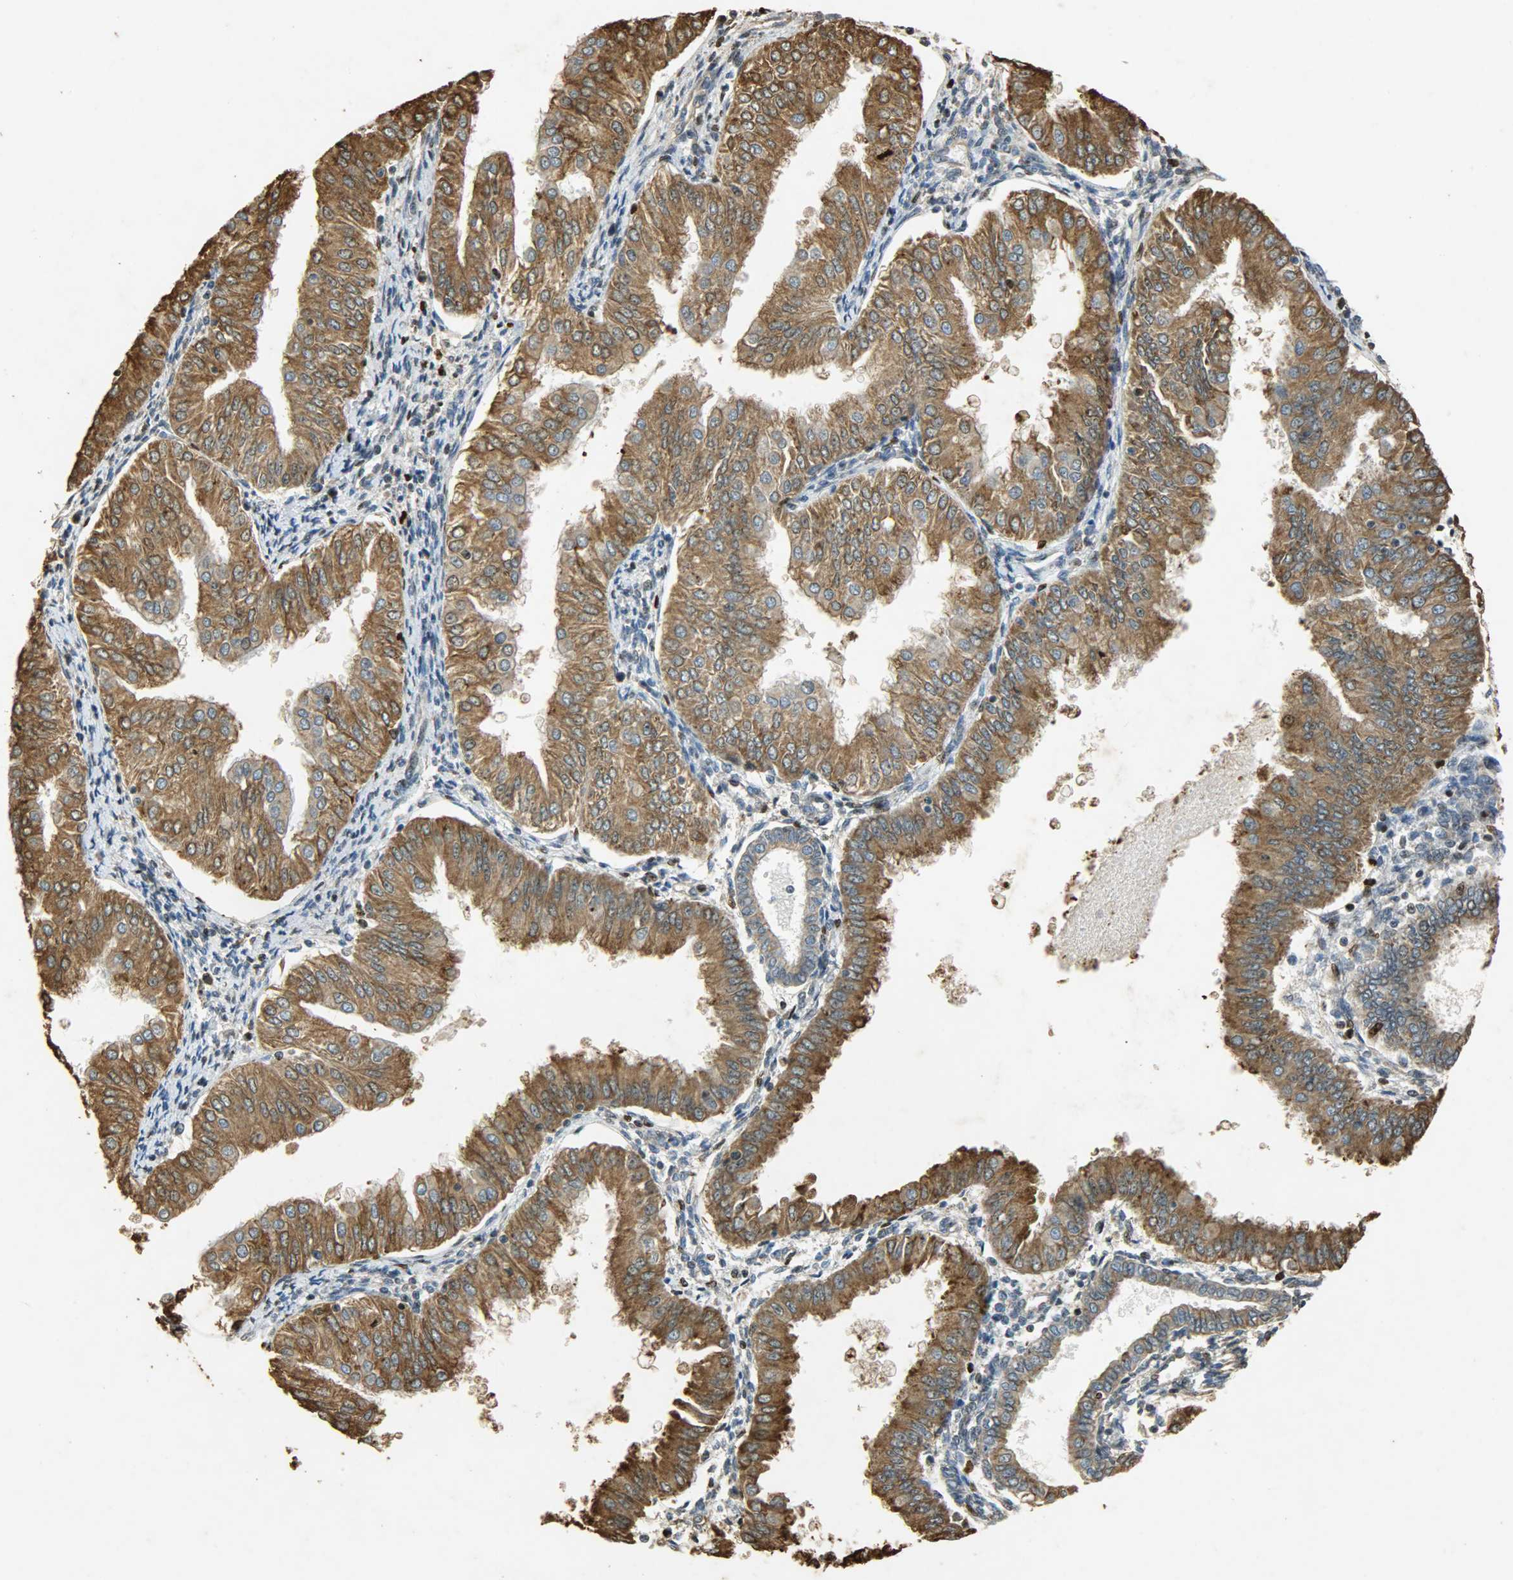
{"staining": {"intensity": "moderate", "quantity": ">75%", "location": "cytoplasmic/membranous"}, "tissue": "endometrial cancer", "cell_type": "Tumor cells", "image_type": "cancer", "snomed": [{"axis": "morphology", "description": "Adenocarcinoma, NOS"}, {"axis": "topography", "description": "Endometrium"}], "caption": "An immunohistochemistry (IHC) photomicrograph of neoplastic tissue is shown. Protein staining in brown labels moderate cytoplasmic/membranous positivity in endometrial cancer within tumor cells. The staining was performed using DAB (3,3'-diaminobenzidine), with brown indicating positive protein expression. Nuclei are stained blue with hematoxylin.", "gene": "HSPA5", "patient": {"sex": "female", "age": 53}}